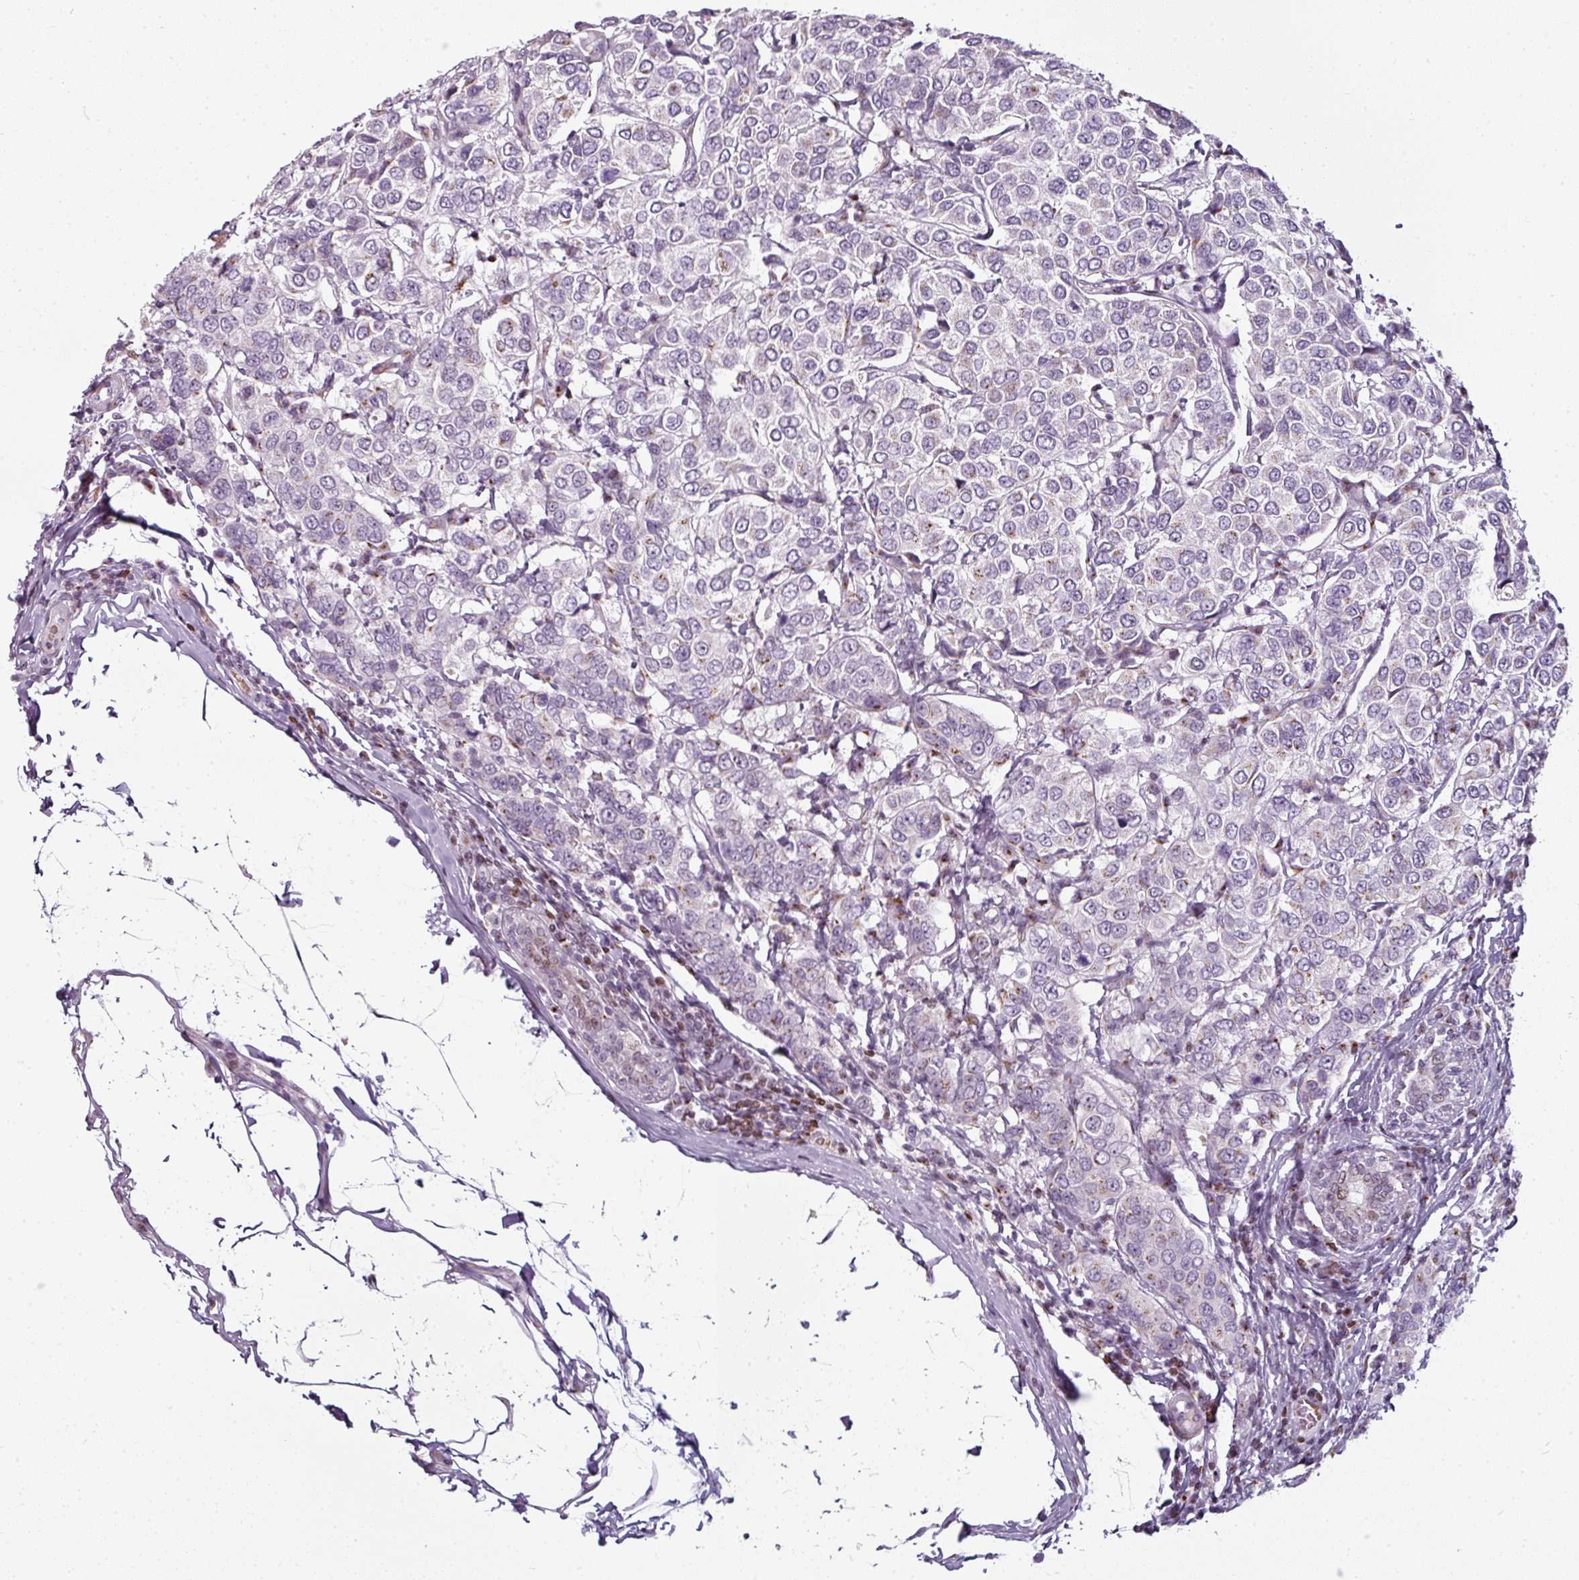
{"staining": {"intensity": "negative", "quantity": "none", "location": "none"}, "tissue": "breast cancer", "cell_type": "Tumor cells", "image_type": "cancer", "snomed": [{"axis": "morphology", "description": "Duct carcinoma"}, {"axis": "topography", "description": "Breast"}], "caption": "This histopathology image is of invasive ductal carcinoma (breast) stained with IHC to label a protein in brown with the nuclei are counter-stained blue. There is no expression in tumor cells.", "gene": "SYT8", "patient": {"sex": "female", "age": 55}}